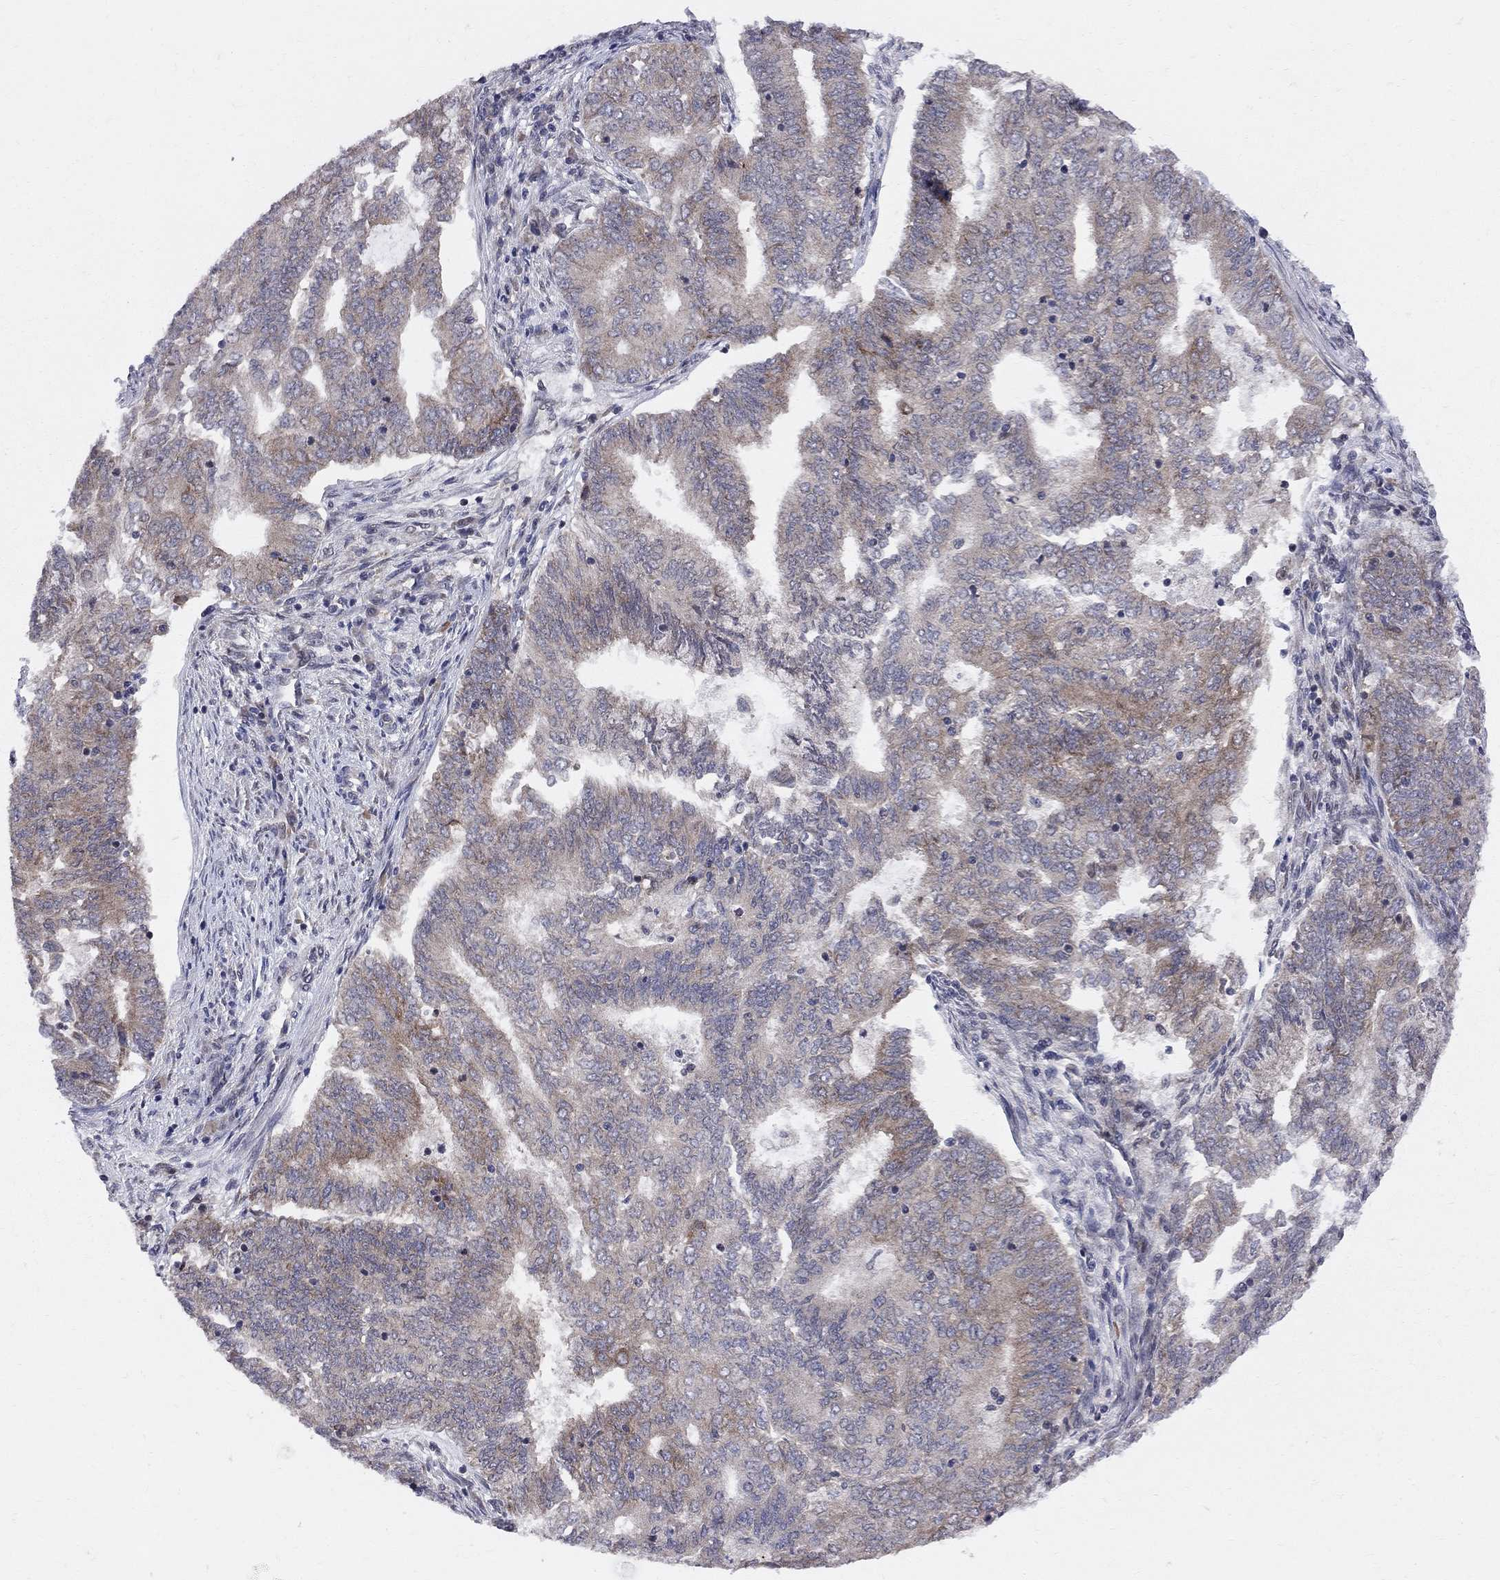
{"staining": {"intensity": "moderate", "quantity": "25%-75%", "location": "cytoplasmic/membranous"}, "tissue": "endometrial cancer", "cell_type": "Tumor cells", "image_type": "cancer", "snomed": [{"axis": "morphology", "description": "Adenocarcinoma, NOS"}, {"axis": "topography", "description": "Endometrium"}], "caption": "Protein staining of endometrial adenocarcinoma tissue exhibits moderate cytoplasmic/membranous expression in approximately 25%-75% of tumor cells.", "gene": "CNOT11", "patient": {"sex": "female", "age": 62}}